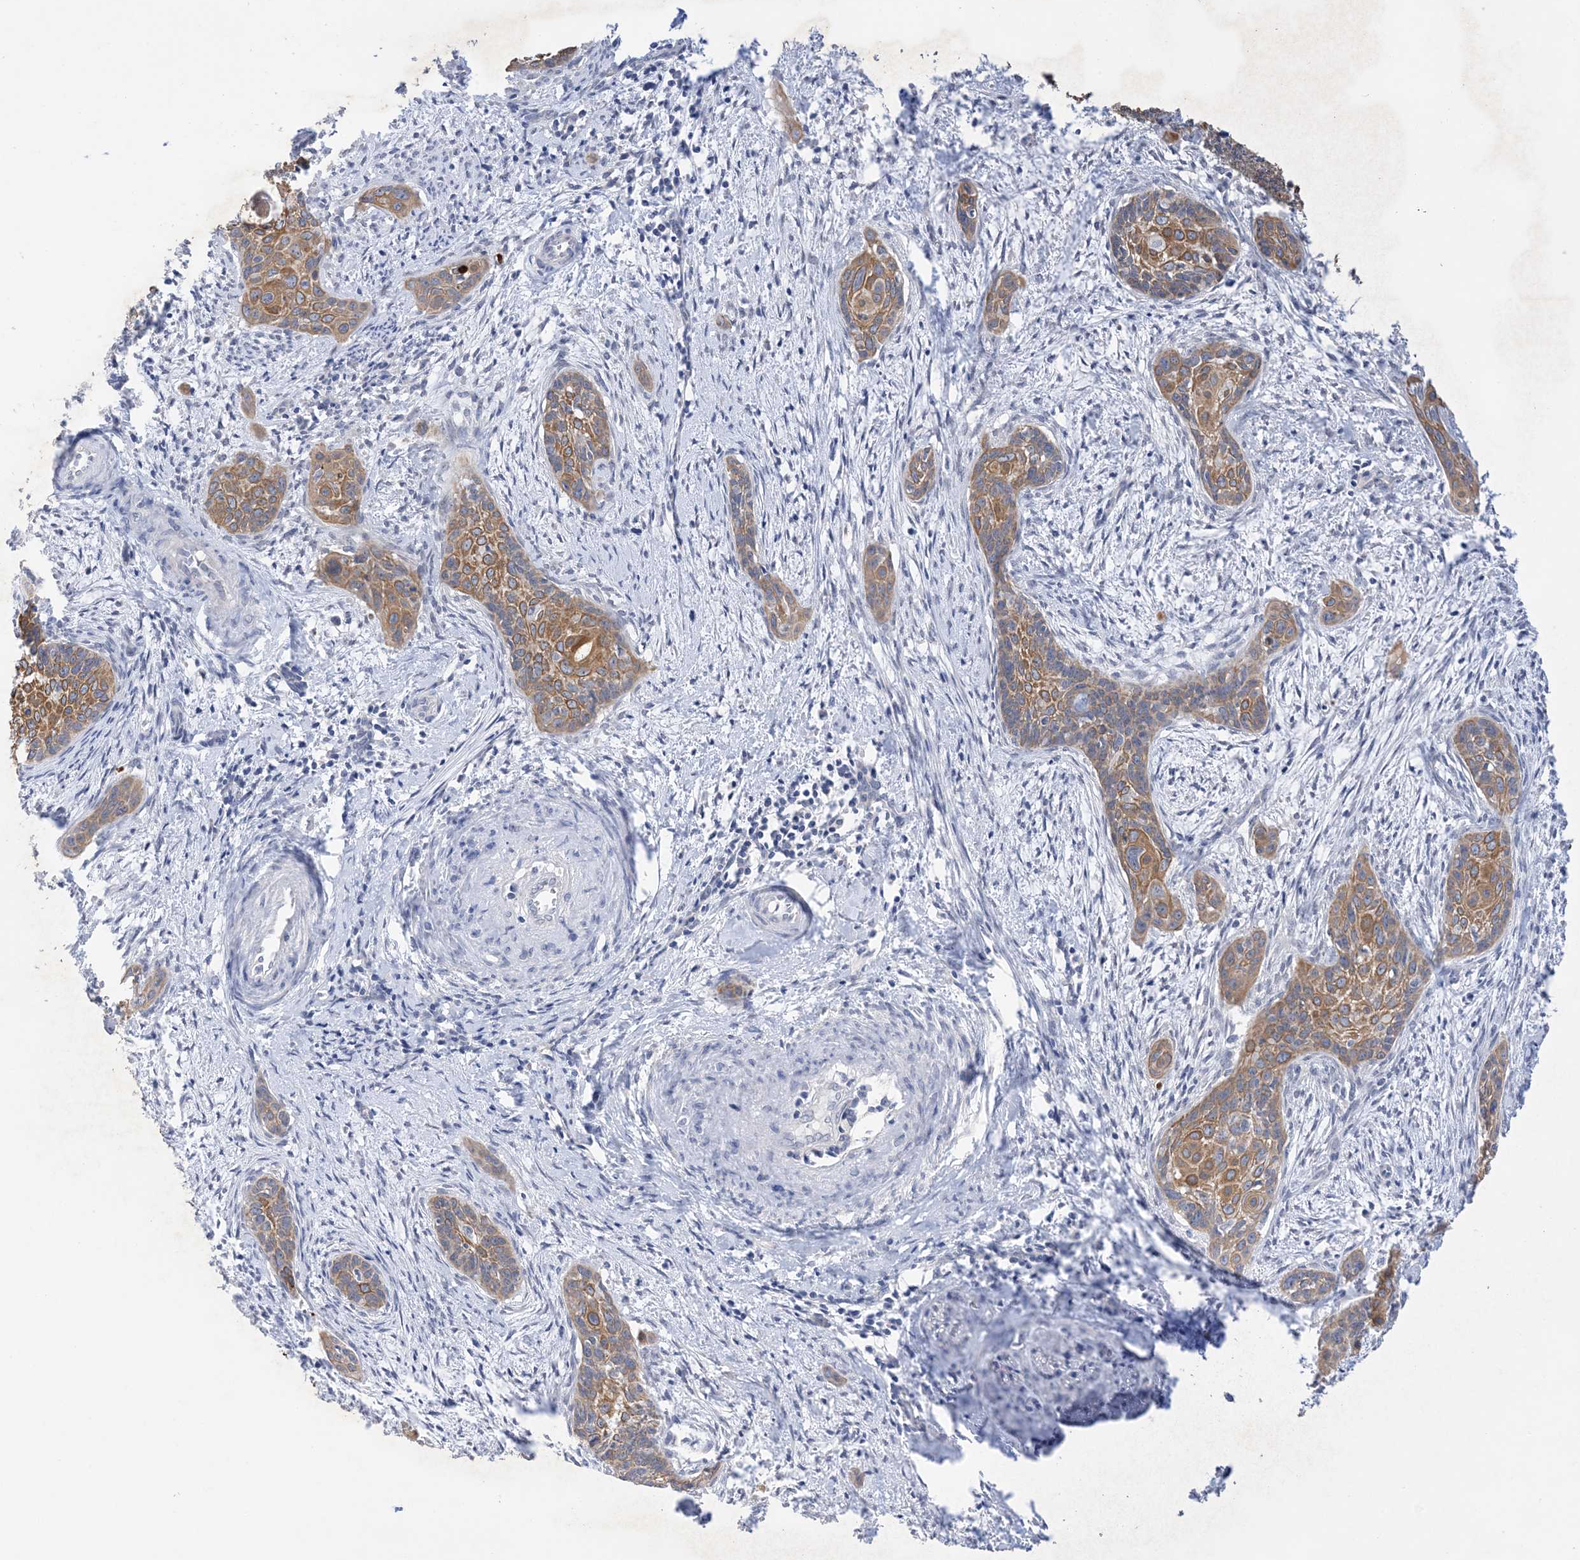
{"staining": {"intensity": "moderate", "quantity": ">75%", "location": "cytoplasmic/membranous"}, "tissue": "cervical cancer", "cell_type": "Tumor cells", "image_type": "cancer", "snomed": [{"axis": "morphology", "description": "Squamous cell carcinoma, NOS"}, {"axis": "topography", "description": "Cervix"}], "caption": "A micrograph showing moderate cytoplasmic/membranous staining in approximately >75% of tumor cells in cervical cancer (squamous cell carcinoma), as visualized by brown immunohistochemical staining.", "gene": "PLK4", "patient": {"sex": "female", "age": 33}}